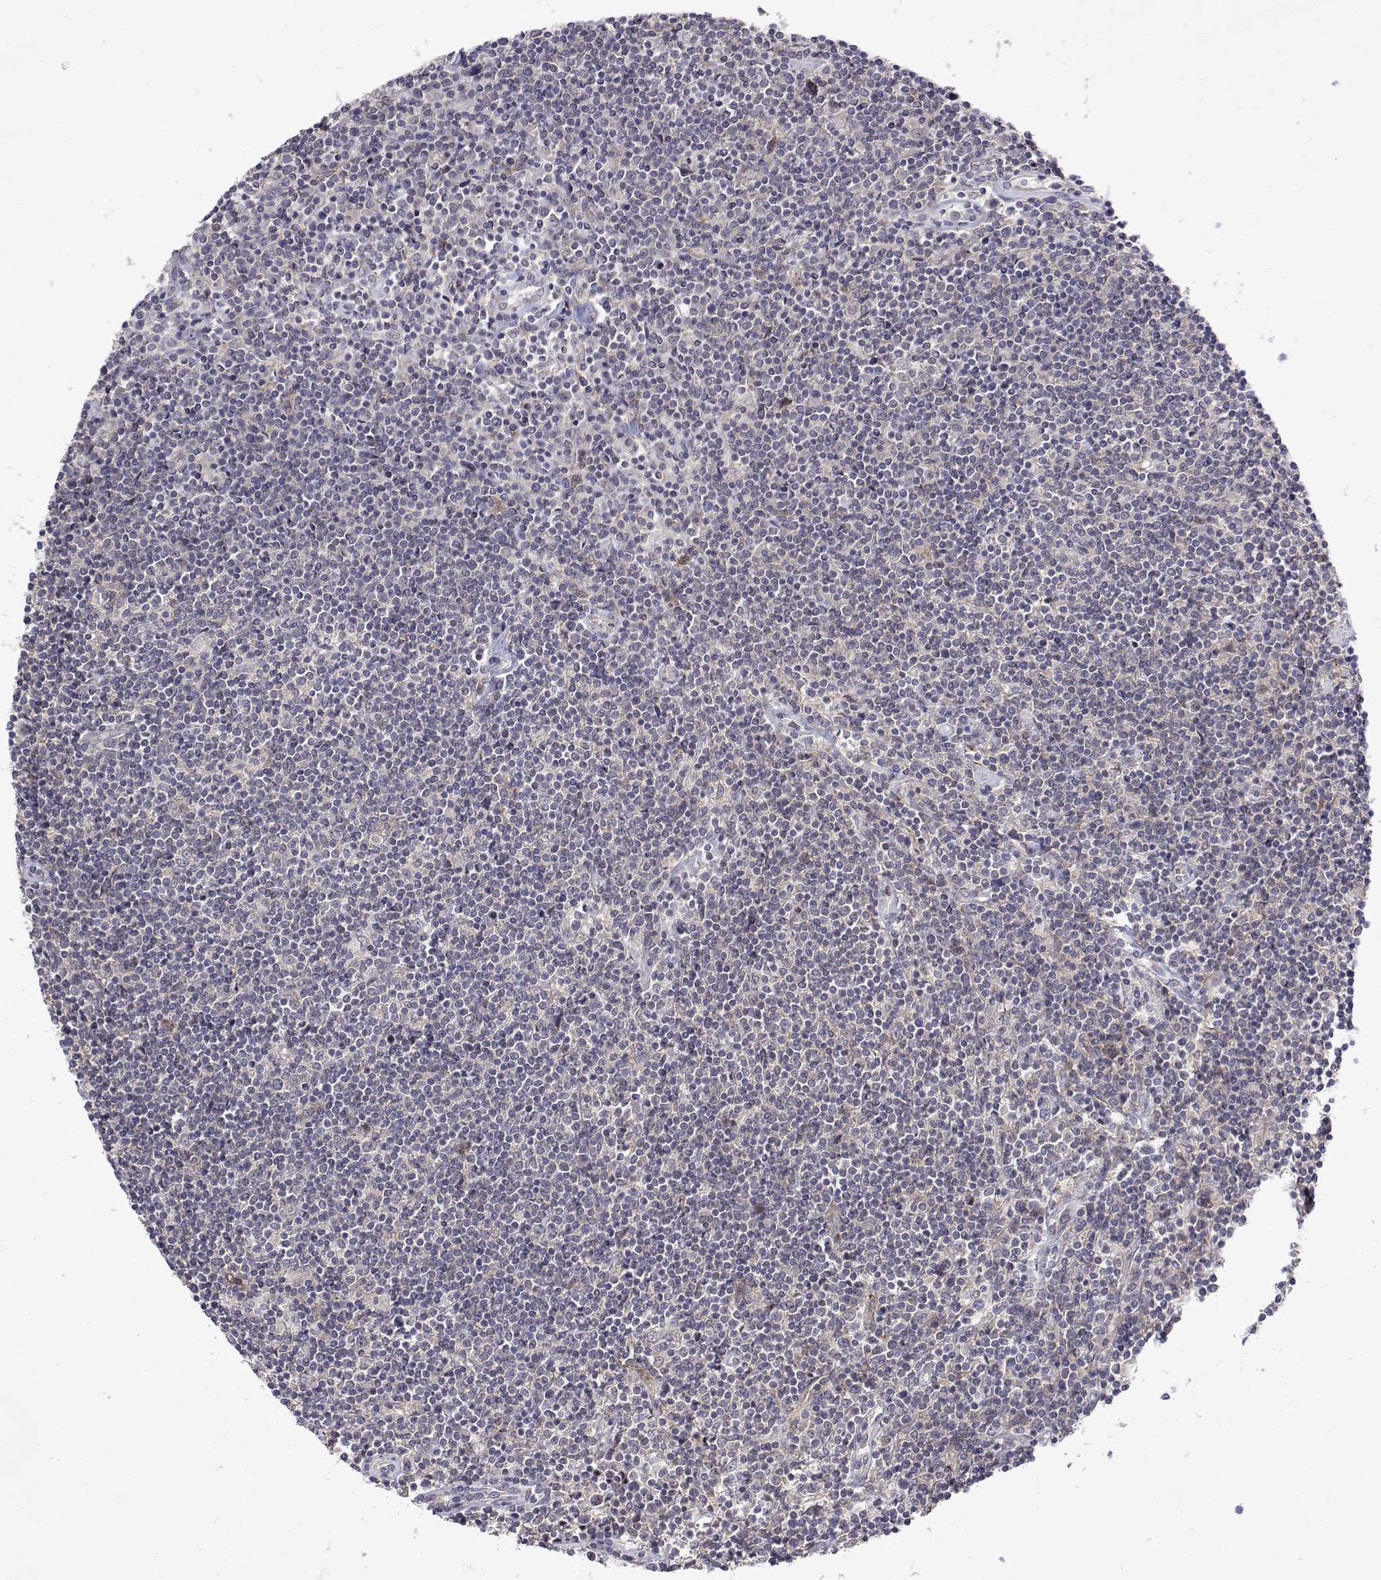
{"staining": {"intensity": "negative", "quantity": "none", "location": "none"}, "tissue": "lymphoma", "cell_type": "Tumor cells", "image_type": "cancer", "snomed": [{"axis": "morphology", "description": "Hodgkin's disease, NOS"}, {"axis": "topography", "description": "Lymph node"}], "caption": "Protein analysis of lymphoma shows no significant positivity in tumor cells.", "gene": "ALKBH8", "patient": {"sex": "male", "age": 40}}